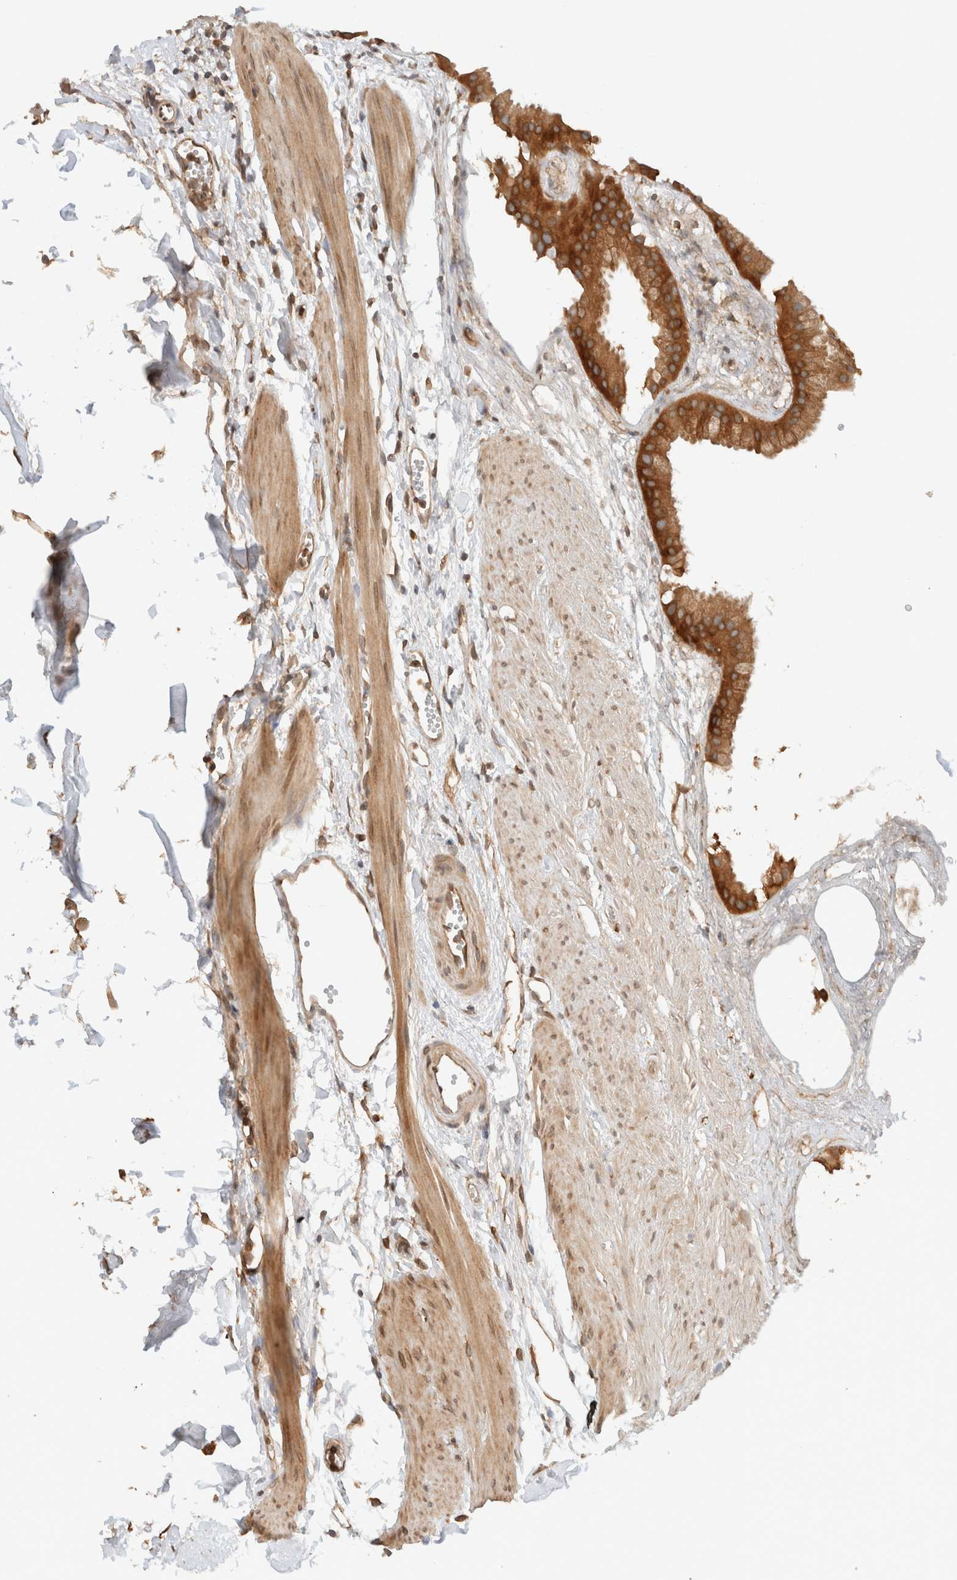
{"staining": {"intensity": "strong", "quantity": ">75%", "location": "cytoplasmic/membranous"}, "tissue": "gallbladder", "cell_type": "Glandular cells", "image_type": "normal", "snomed": [{"axis": "morphology", "description": "Normal tissue, NOS"}, {"axis": "topography", "description": "Gallbladder"}], "caption": "Strong cytoplasmic/membranous protein positivity is identified in approximately >75% of glandular cells in gallbladder. (DAB IHC with brightfield microscopy, high magnification).", "gene": "ARFGEF2", "patient": {"sex": "female", "age": 64}}